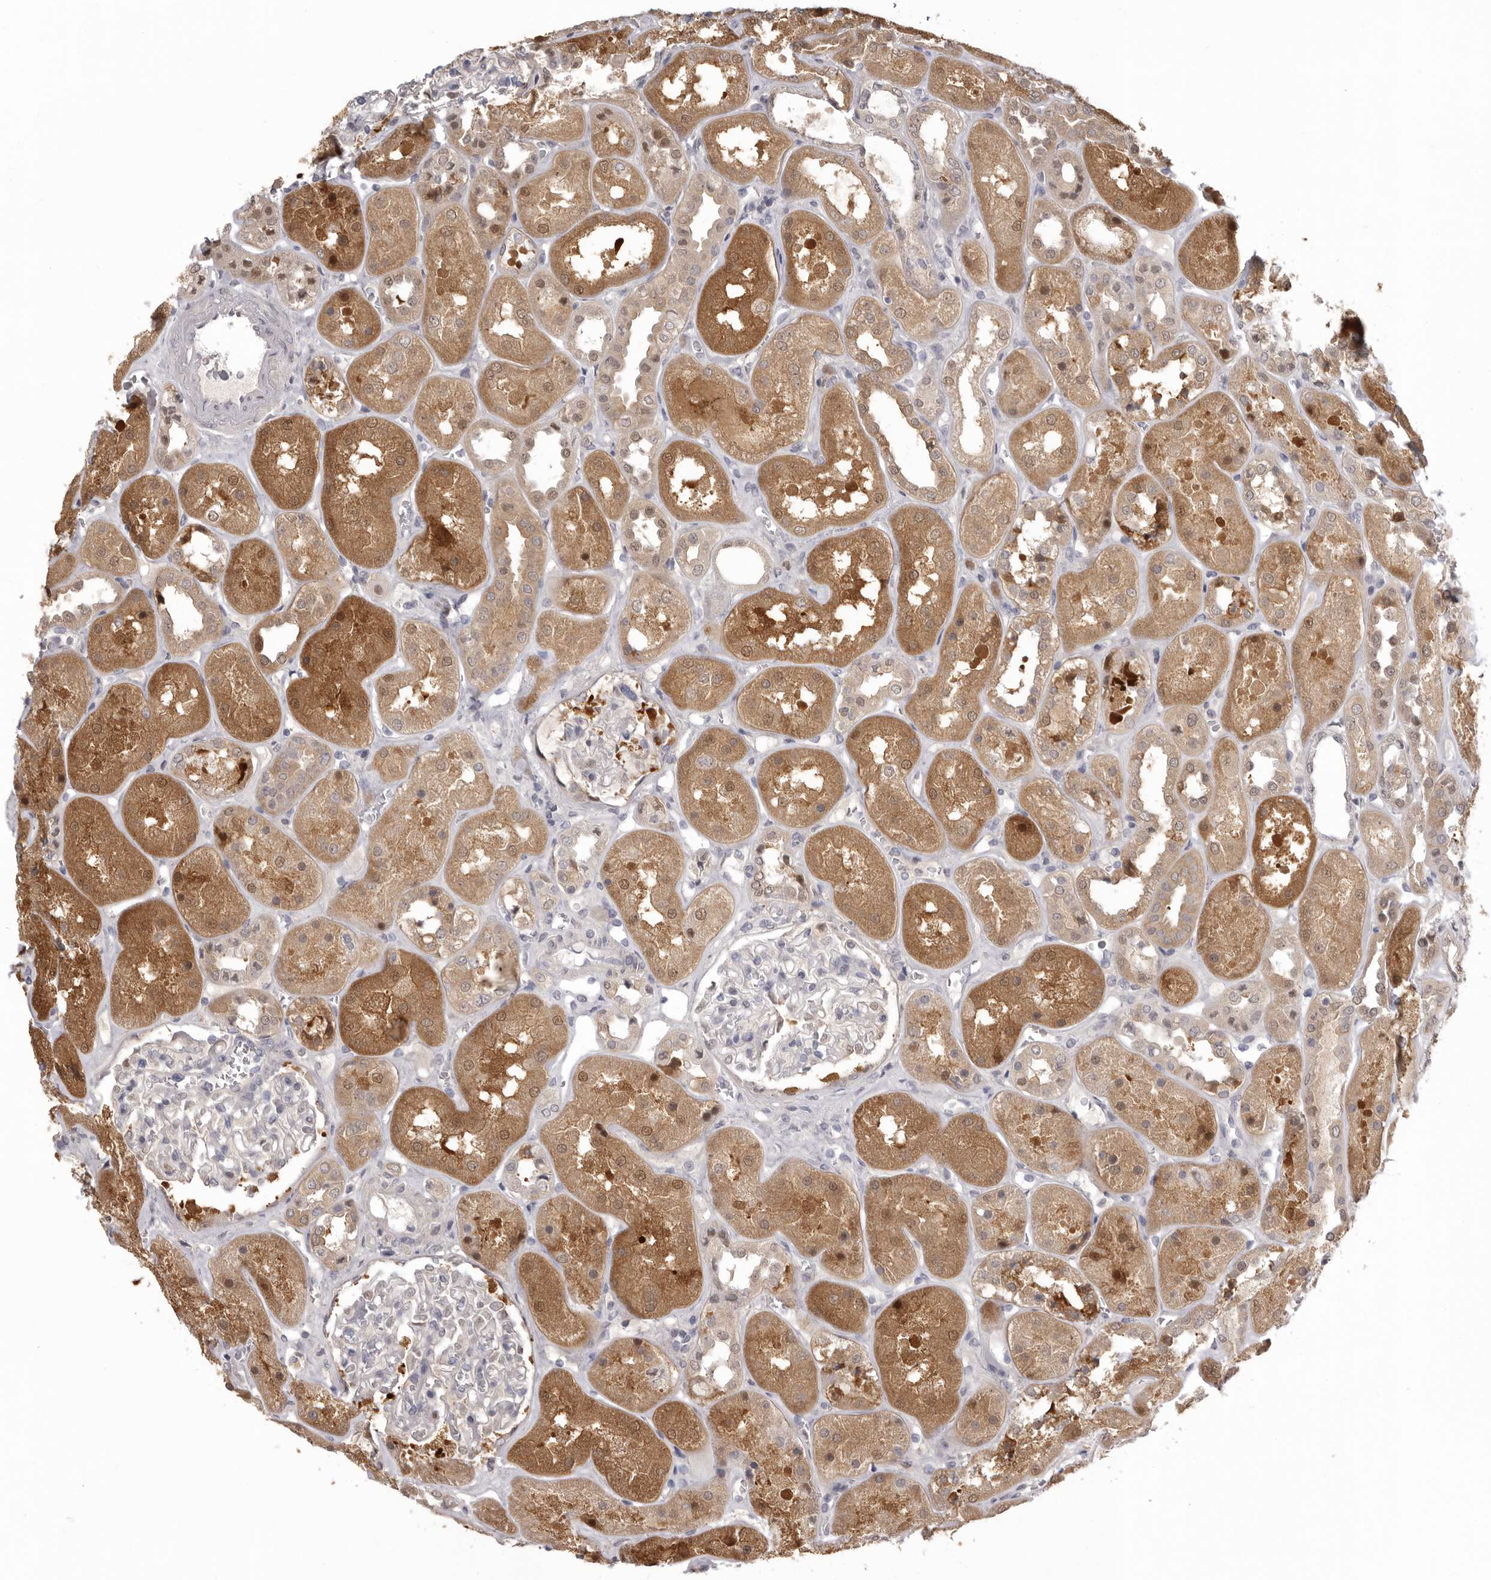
{"staining": {"intensity": "negative", "quantity": "none", "location": "none"}, "tissue": "kidney", "cell_type": "Cells in glomeruli", "image_type": "normal", "snomed": [{"axis": "morphology", "description": "Normal tissue, NOS"}, {"axis": "topography", "description": "Kidney"}], "caption": "Micrograph shows no significant protein expression in cells in glomeruli of unremarkable kidney. (DAB (3,3'-diaminobenzidine) IHC with hematoxylin counter stain).", "gene": "MDH1", "patient": {"sex": "male", "age": 70}}